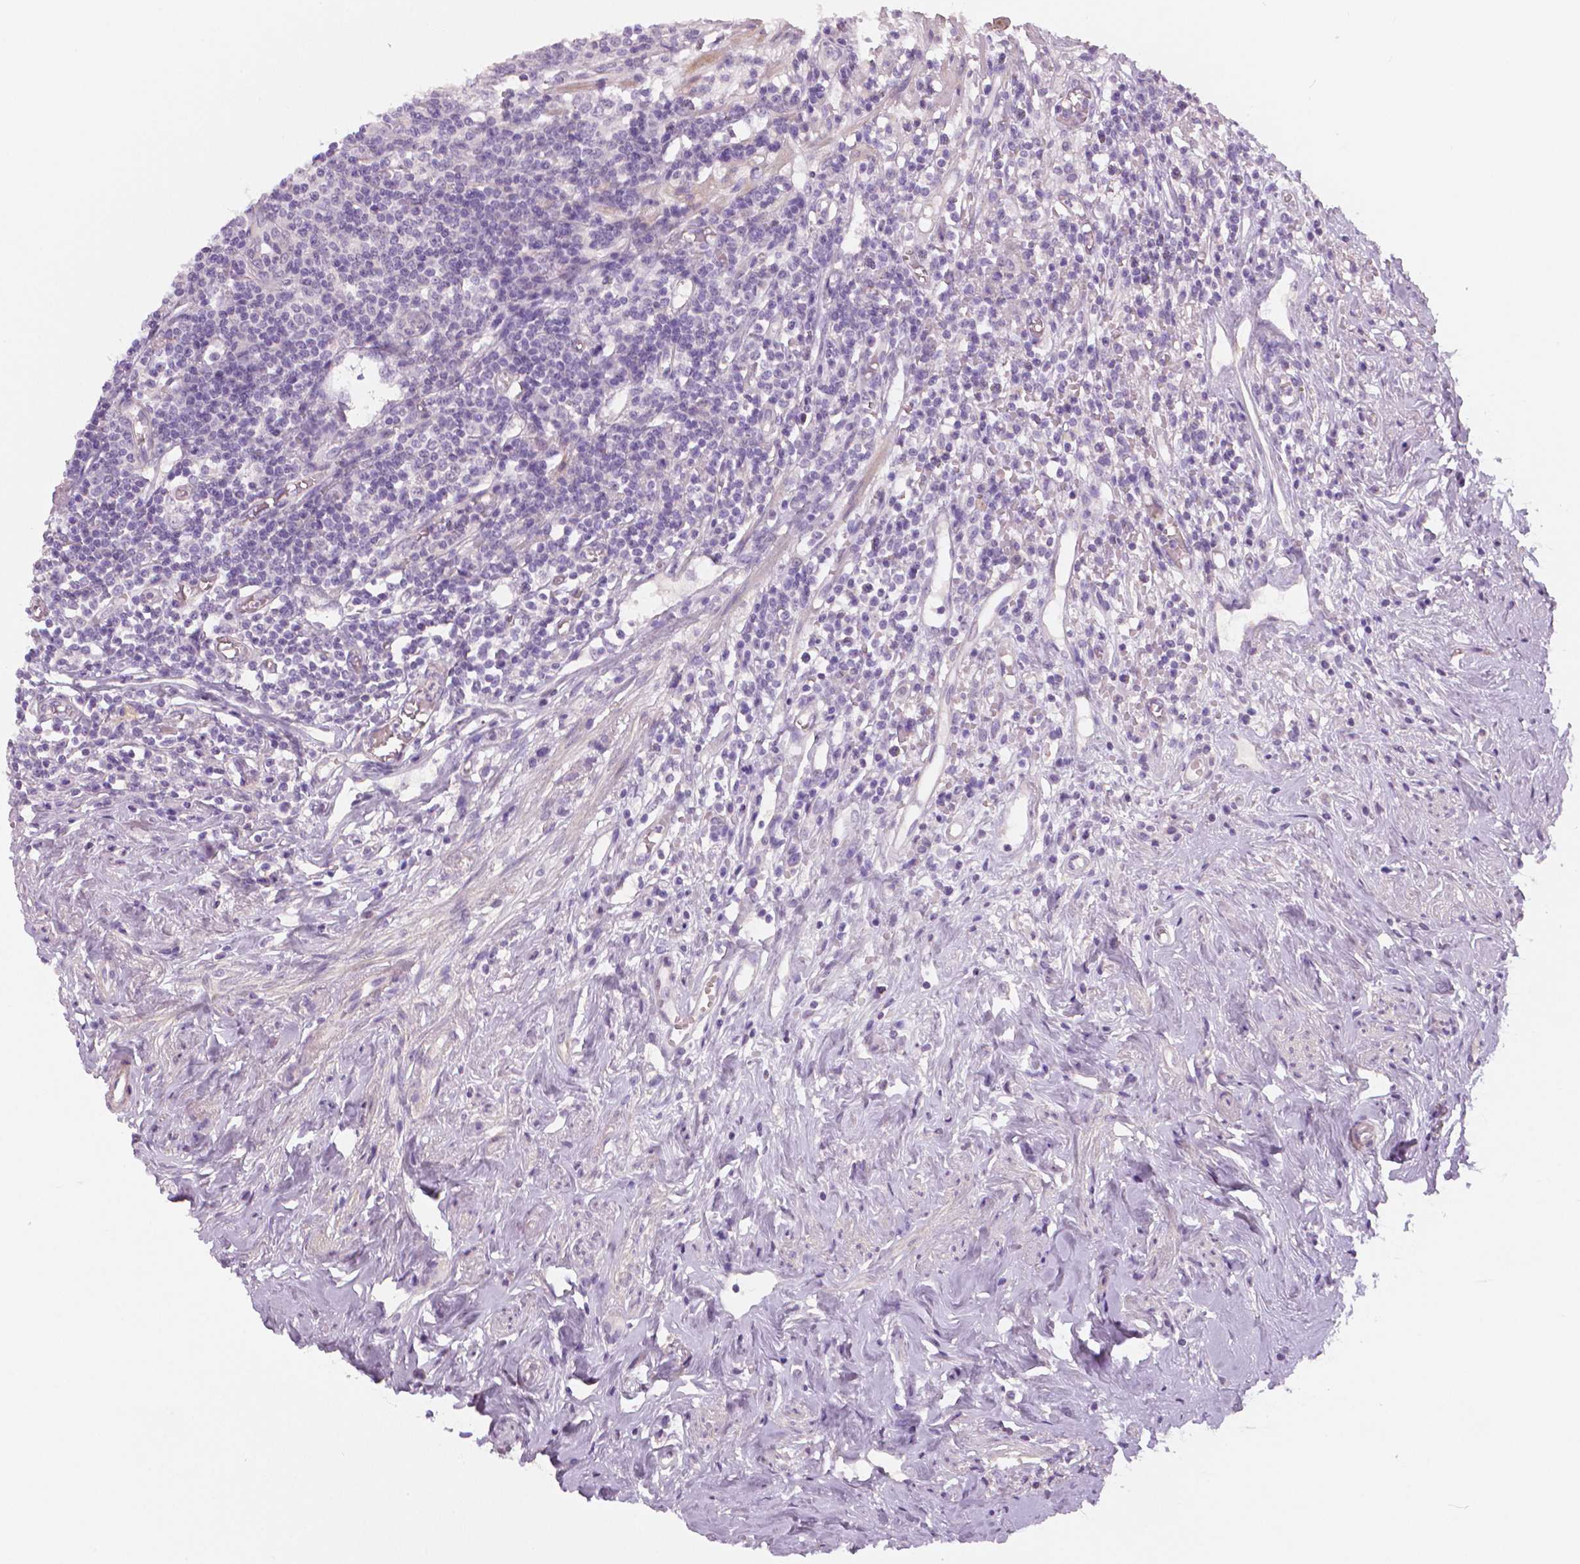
{"staining": {"intensity": "negative", "quantity": "none", "location": "none"}, "tissue": "appendix", "cell_type": "Glandular cells", "image_type": "normal", "snomed": [{"axis": "morphology", "description": "Normal tissue, NOS"}, {"axis": "morphology", "description": "Carcinoma, endometroid"}, {"axis": "topography", "description": "Appendix"}, {"axis": "topography", "description": "Colon"}], "caption": "Human appendix stained for a protein using immunohistochemistry exhibits no positivity in glandular cells.", "gene": "FLT1", "patient": {"sex": "female", "age": 60}}